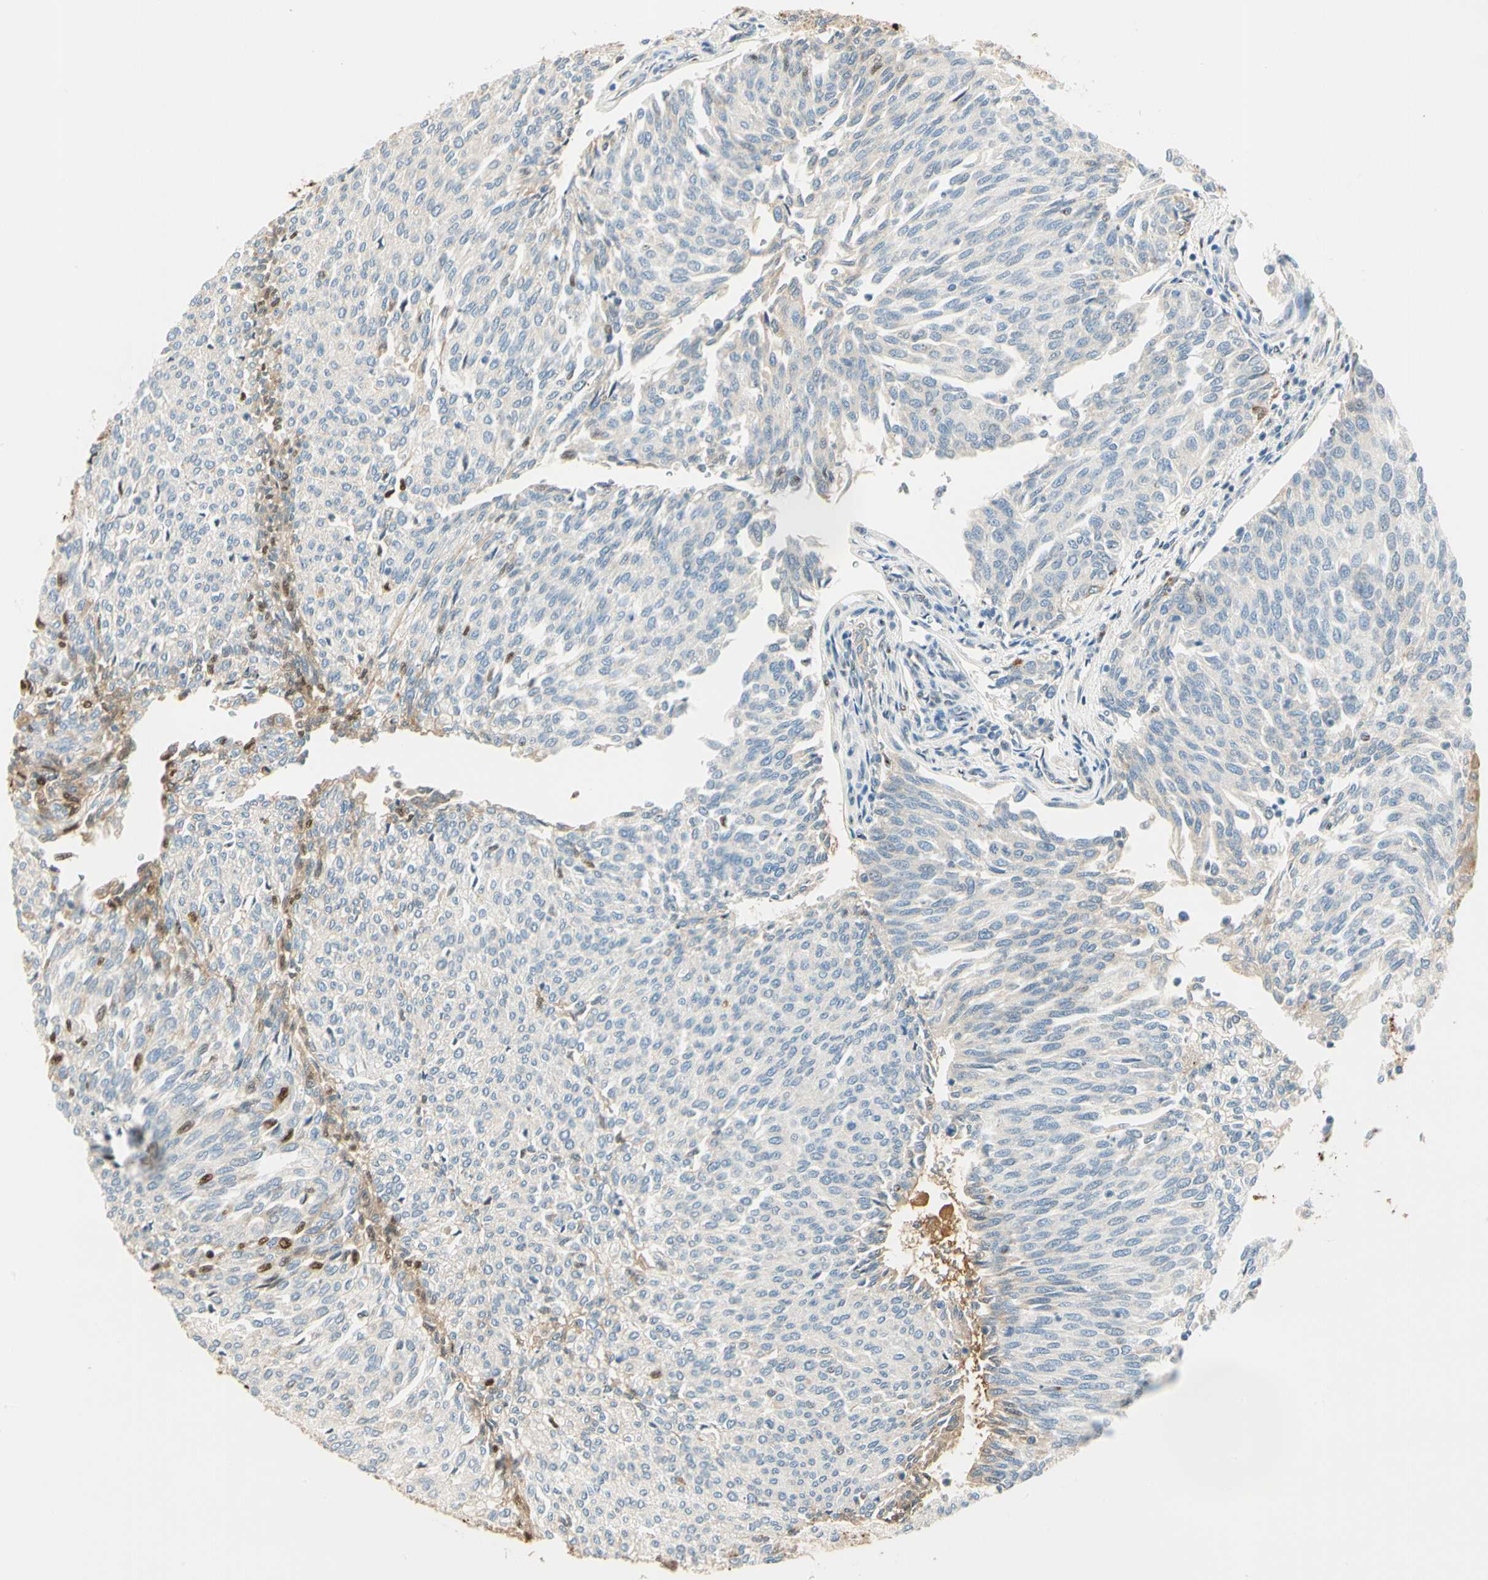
{"staining": {"intensity": "weak", "quantity": ">75%", "location": "cytoplasmic/membranous"}, "tissue": "urothelial cancer", "cell_type": "Tumor cells", "image_type": "cancer", "snomed": [{"axis": "morphology", "description": "Urothelial carcinoma, Low grade"}, {"axis": "topography", "description": "Urinary bladder"}], "caption": "Human low-grade urothelial carcinoma stained with a protein marker demonstrates weak staining in tumor cells.", "gene": "LAMB3", "patient": {"sex": "female", "age": 79}}